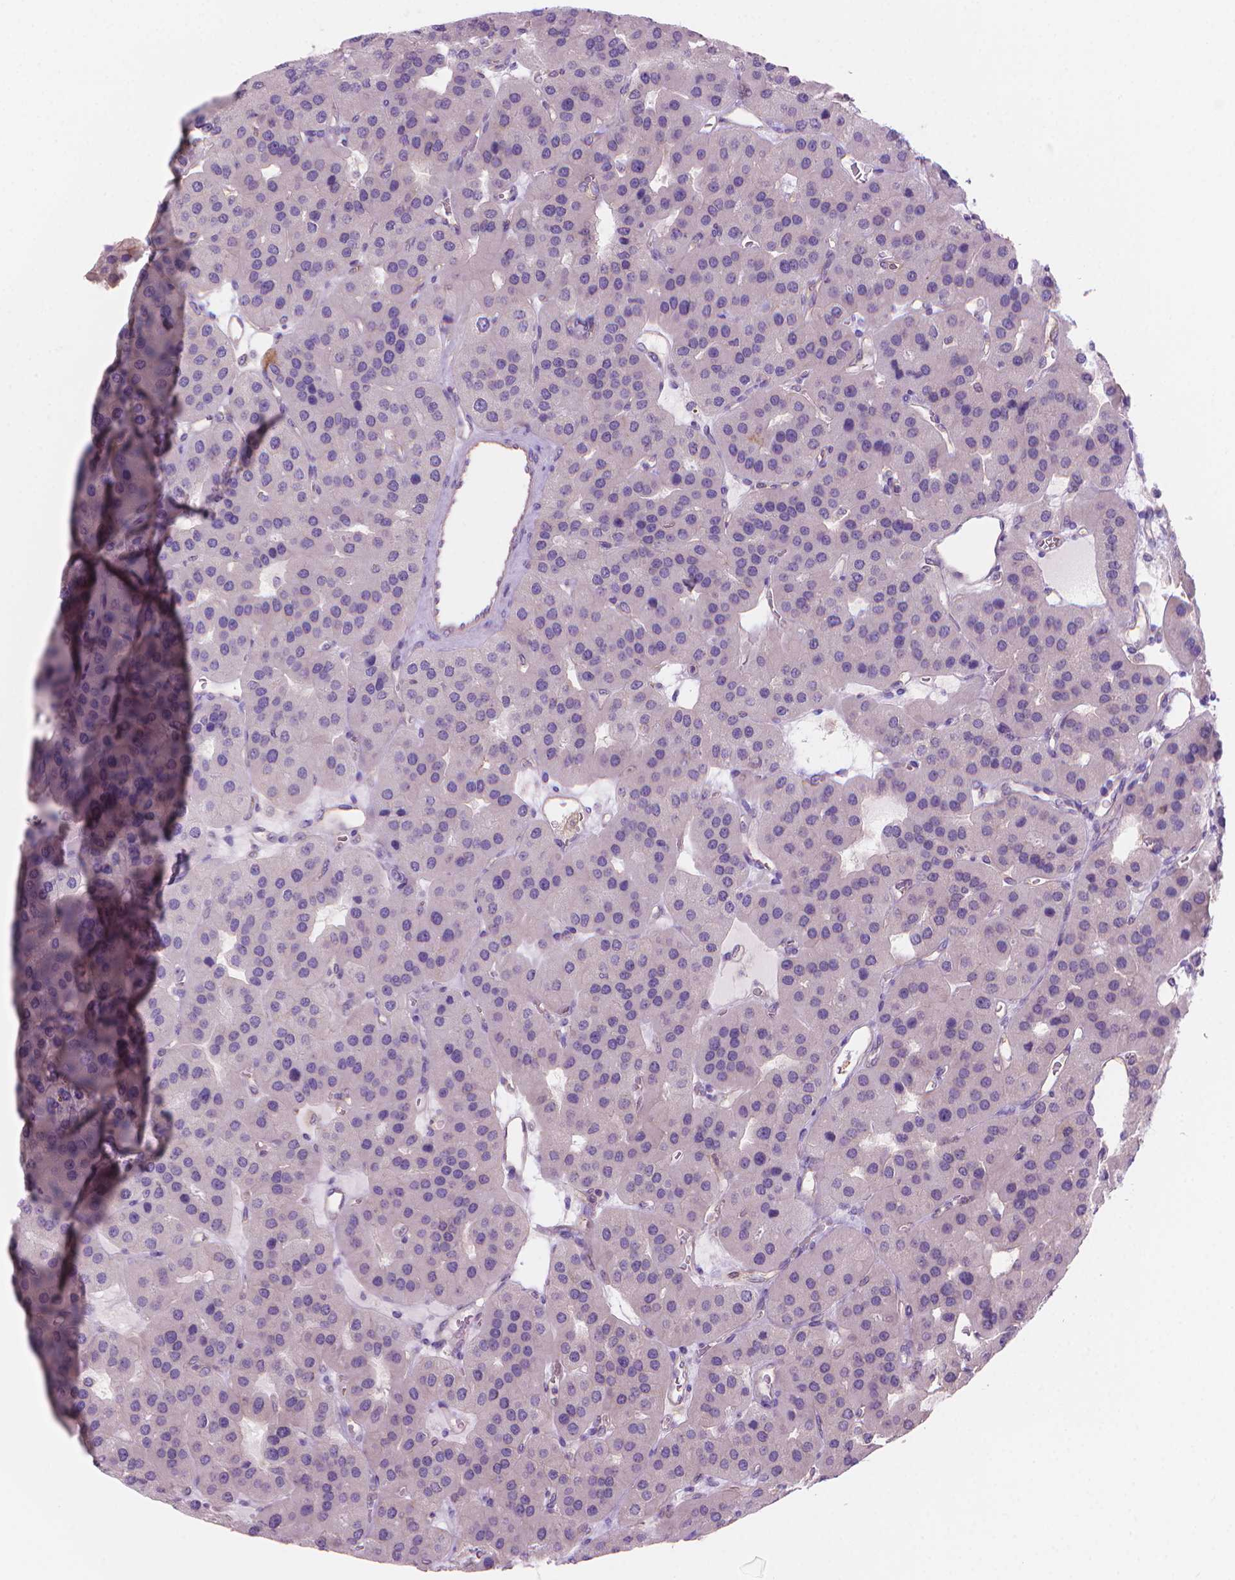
{"staining": {"intensity": "negative", "quantity": "none", "location": "none"}, "tissue": "parathyroid gland", "cell_type": "Glandular cells", "image_type": "normal", "snomed": [{"axis": "morphology", "description": "Normal tissue, NOS"}, {"axis": "morphology", "description": "Adenoma, NOS"}, {"axis": "topography", "description": "Parathyroid gland"}], "caption": "This image is of unremarkable parathyroid gland stained with IHC to label a protein in brown with the nuclei are counter-stained blue. There is no positivity in glandular cells.", "gene": "ENSG00000187186", "patient": {"sex": "female", "age": 86}}